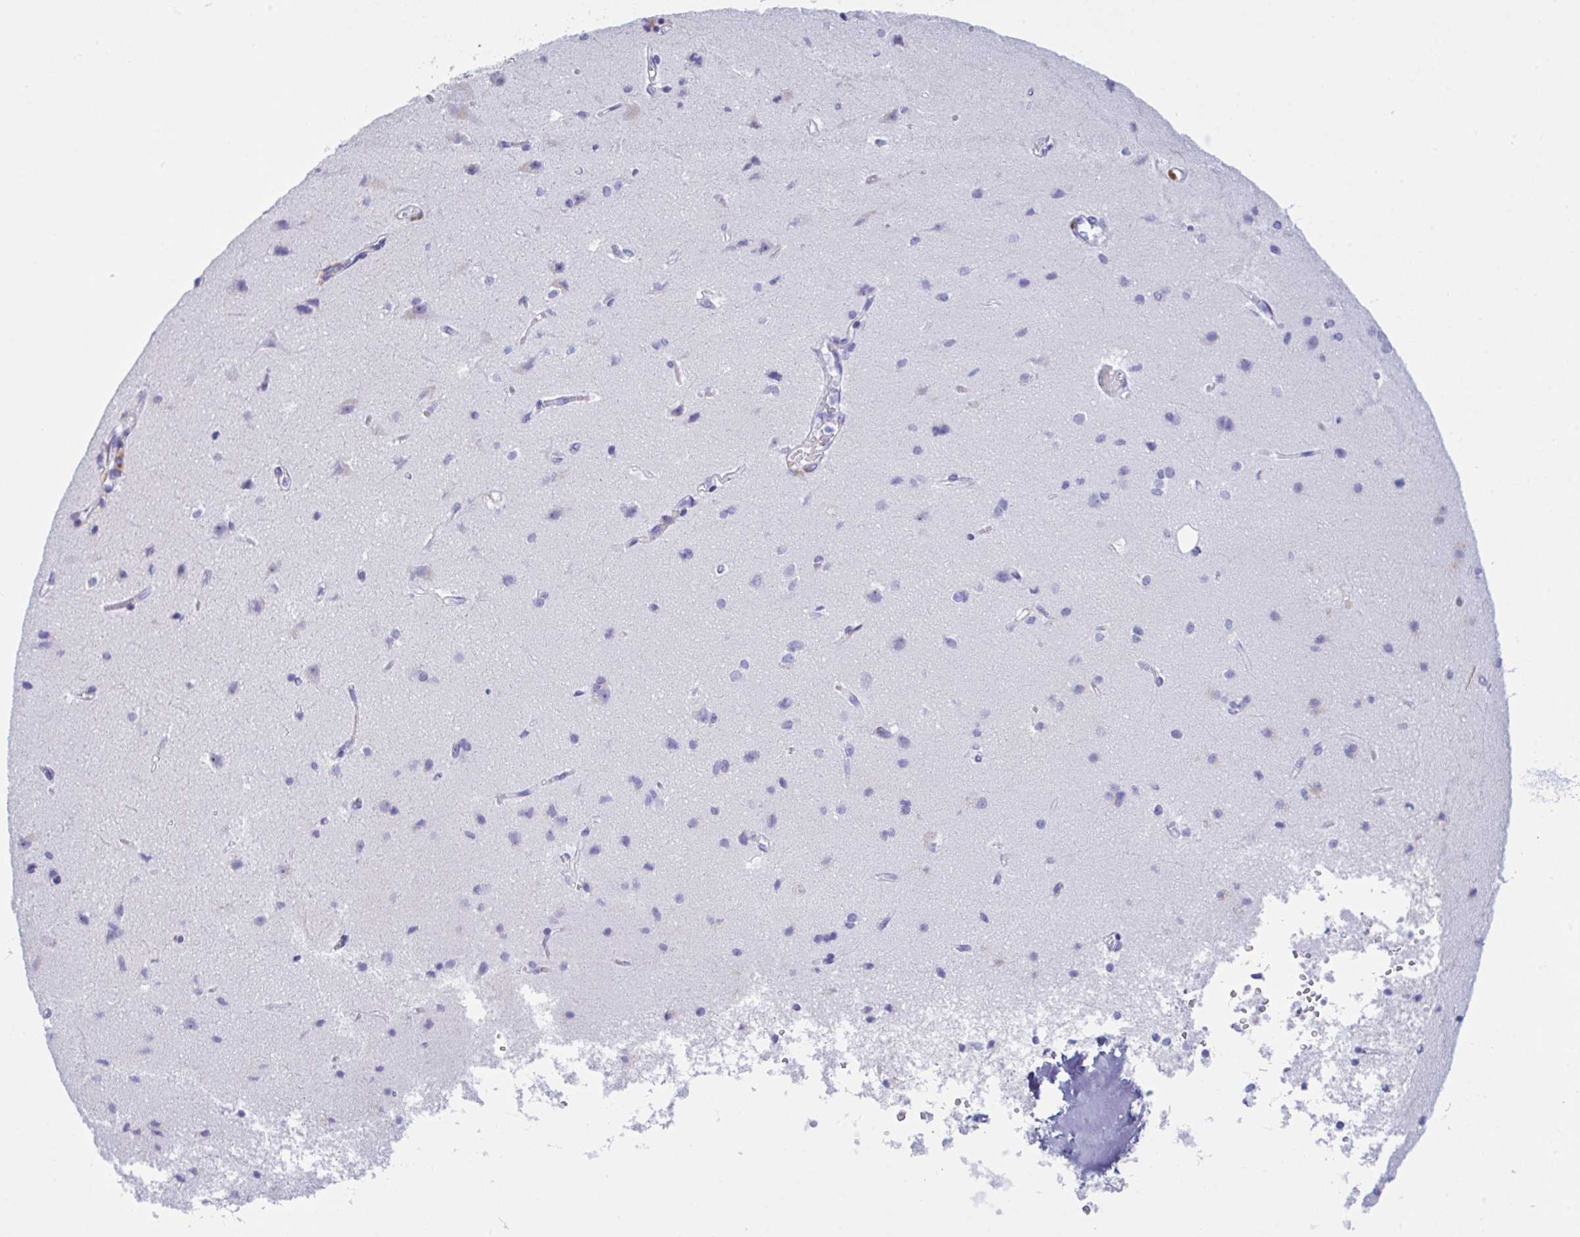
{"staining": {"intensity": "negative", "quantity": "none", "location": "none"}, "tissue": "cerebral cortex", "cell_type": "Endothelial cells", "image_type": "normal", "snomed": [{"axis": "morphology", "description": "Normal tissue, NOS"}, {"axis": "topography", "description": "Cerebral cortex"}], "caption": "Immunohistochemistry image of unremarkable human cerebral cortex stained for a protein (brown), which displays no expression in endothelial cells. Brightfield microscopy of immunohistochemistry (IHC) stained with DAB (brown) and hematoxylin (blue), captured at high magnification.", "gene": "NDUFAF8", "patient": {"sex": "male", "age": 37}}